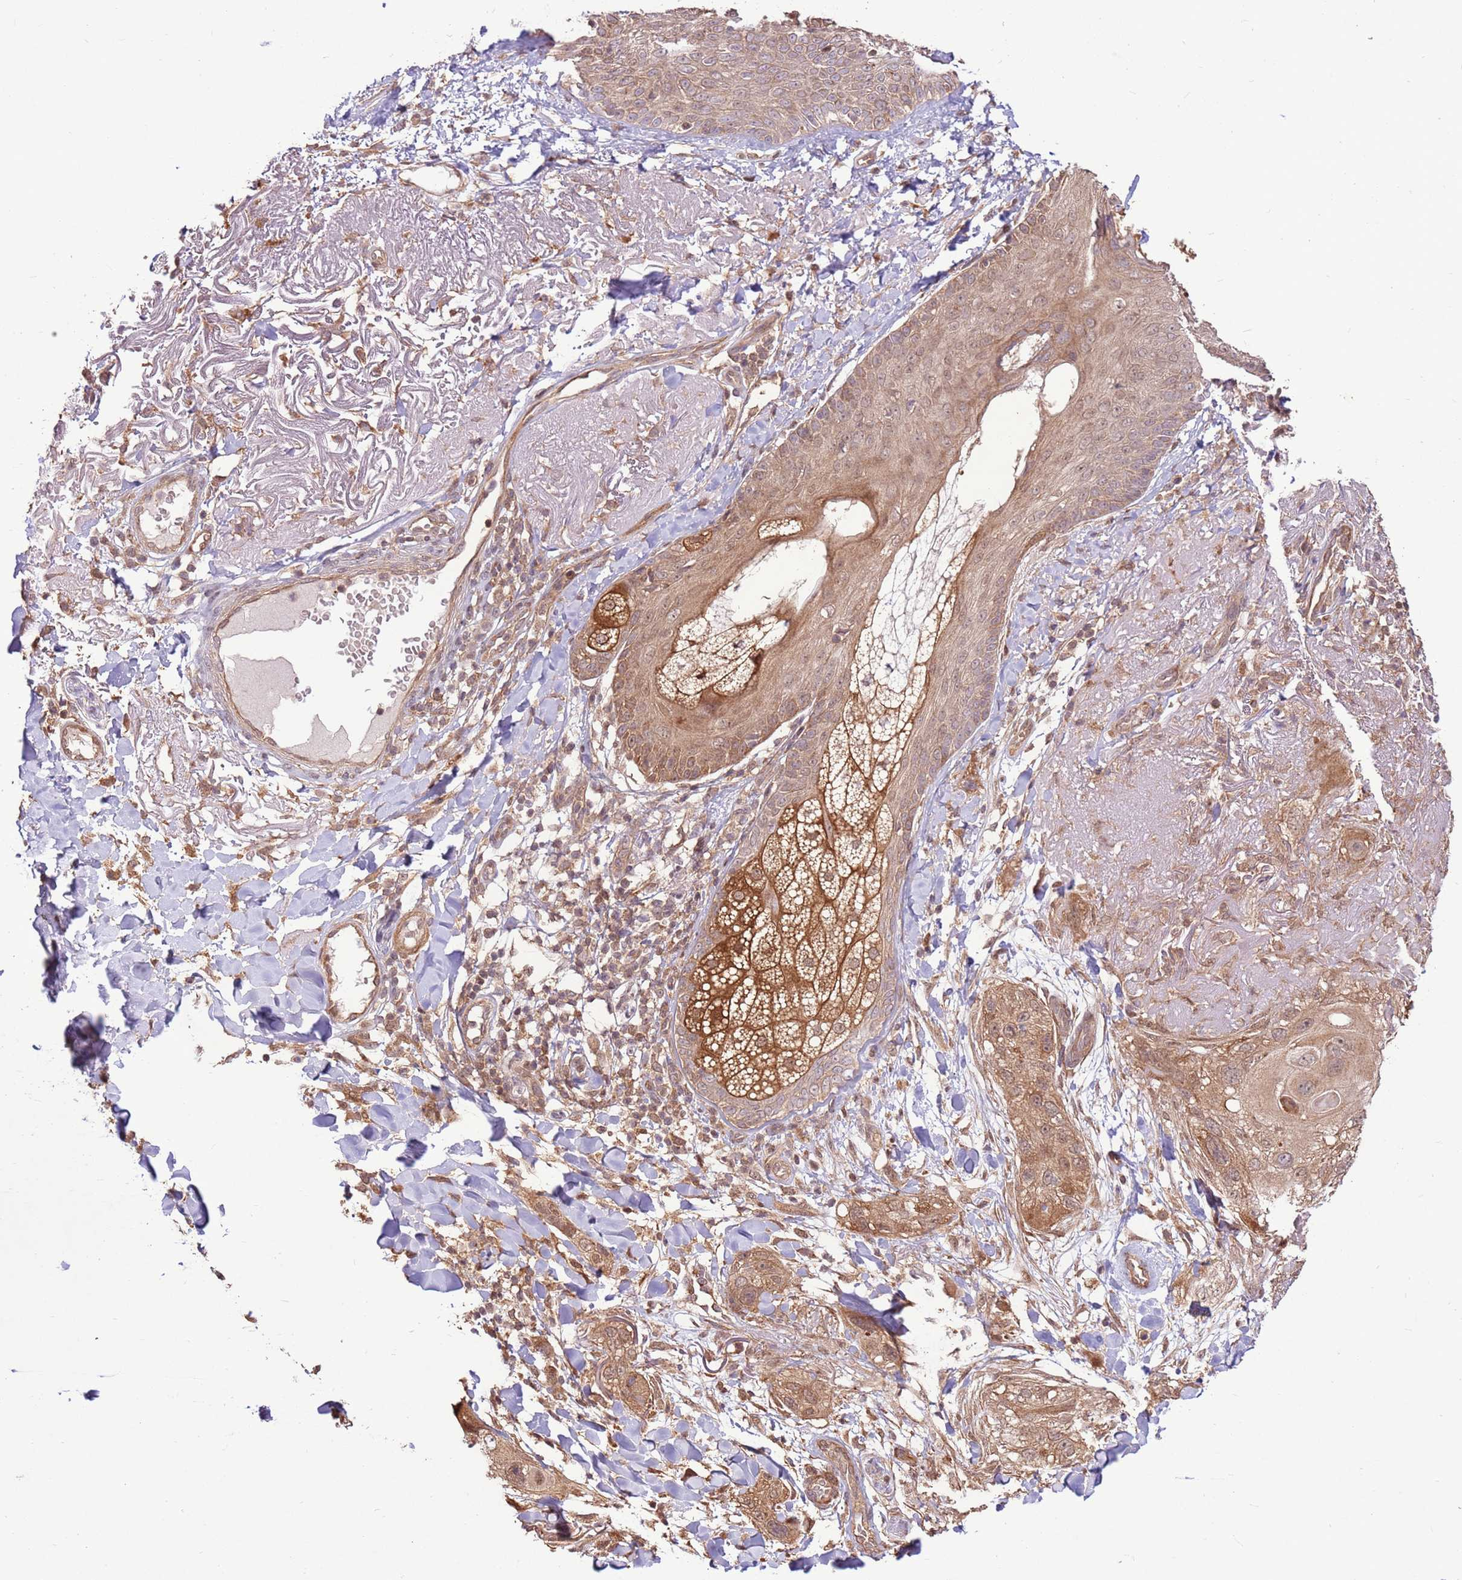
{"staining": {"intensity": "weak", "quantity": ">75%", "location": "cytoplasmic/membranous,nuclear"}, "tissue": "skin cancer", "cell_type": "Tumor cells", "image_type": "cancer", "snomed": [{"axis": "morphology", "description": "Normal tissue, NOS"}, {"axis": "morphology", "description": "Squamous cell carcinoma, NOS"}, {"axis": "topography", "description": "Skin"}], "caption": "Skin cancer tissue demonstrates weak cytoplasmic/membranous and nuclear expression in approximately >75% of tumor cells, visualized by immunohistochemistry.", "gene": "CCDC112", "patient": {"sex": "male", "age": 72}}